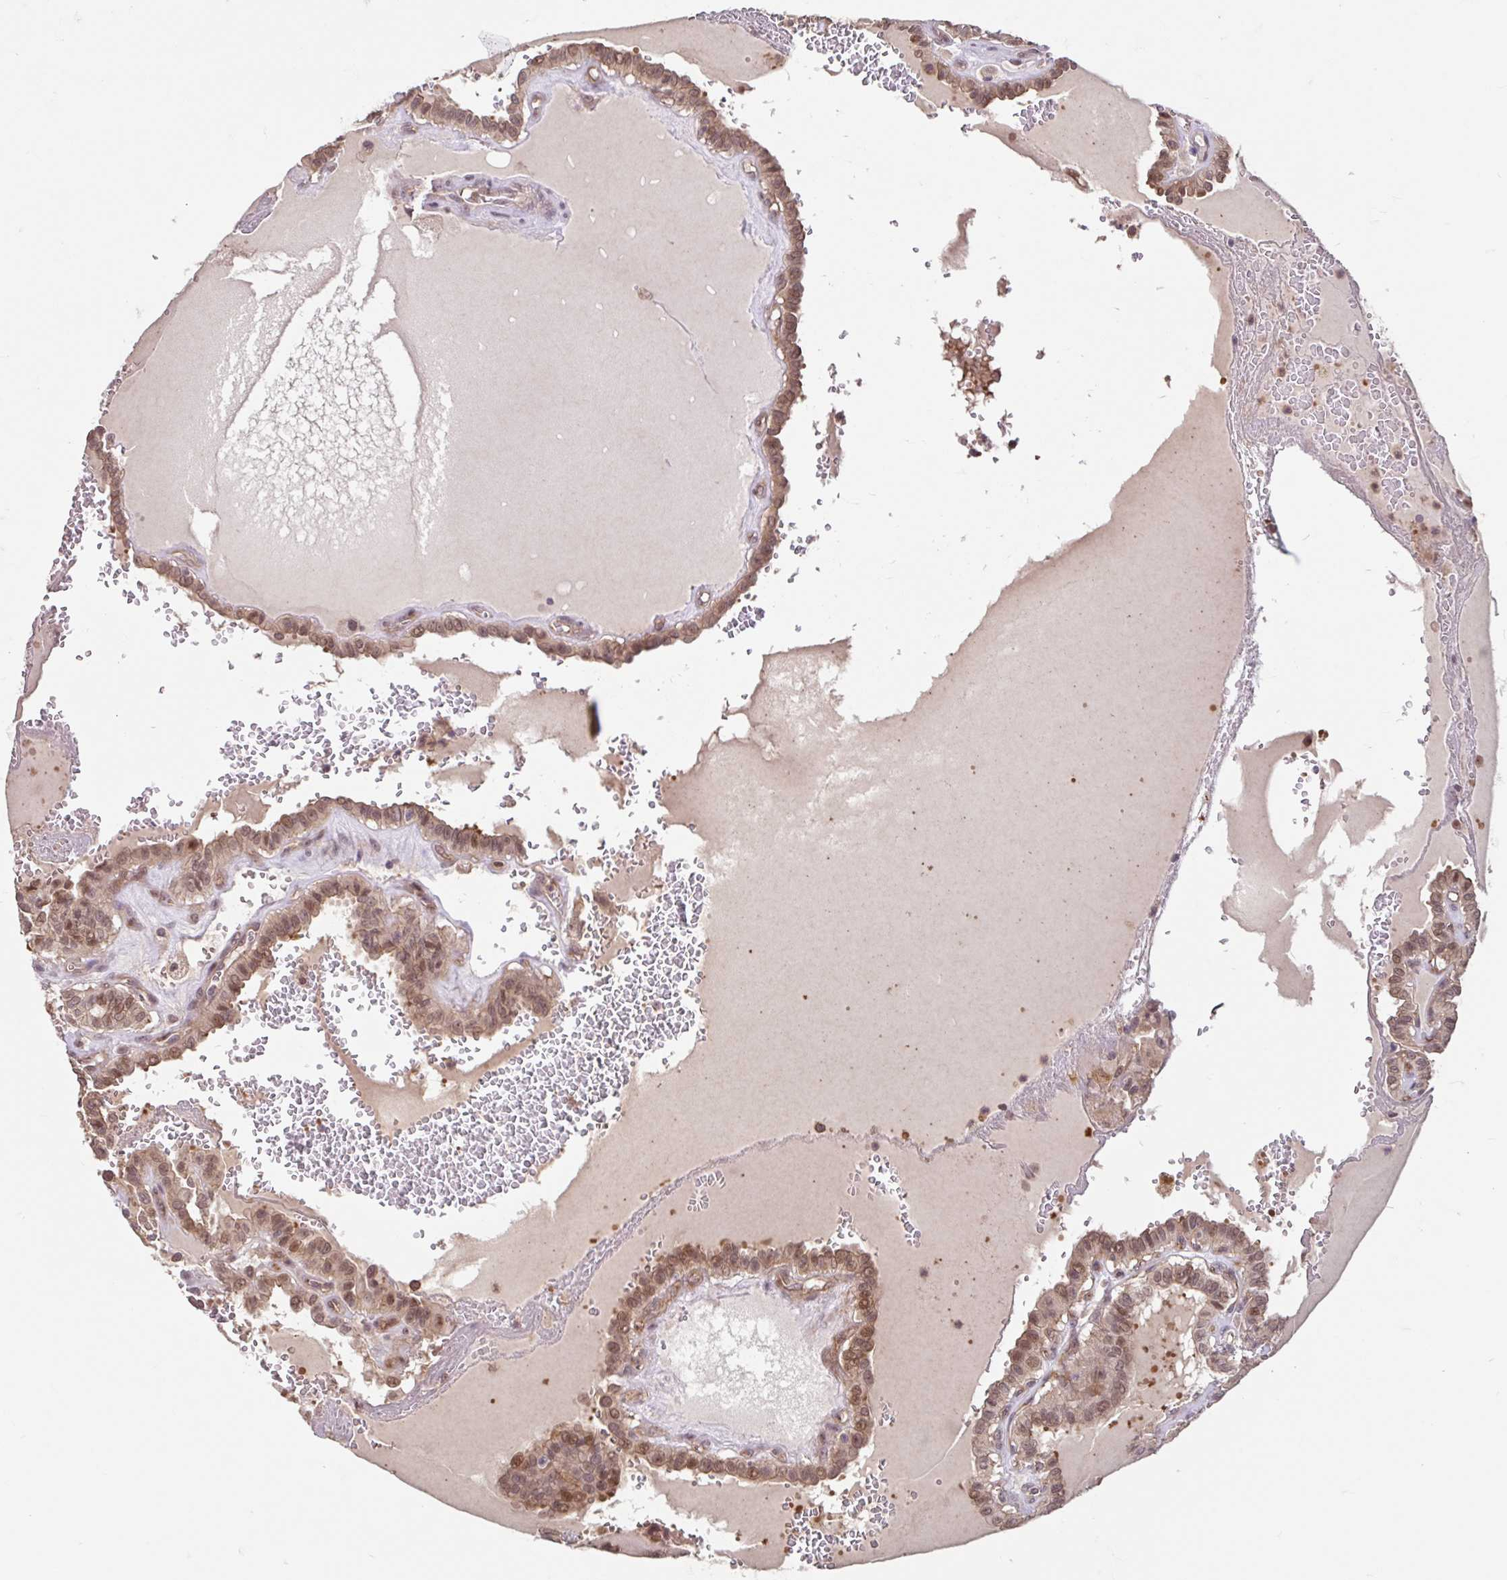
{"staining": {"intensity": "weak", "quantity": ">75%", "location": "cytoplasmic/membranous,nuclear"}, "tissue": "thyroid cancer", "cell_type": "Tumor cells", "image_type": "cancer", "snomed": [{"axis": "morphology", "description": "Papillary adenocarcinoma, NOS"}, {"axis": "topography", "description": "Thyroid gland"}], "caption": "Tumor cells show low levels of weak cytoplasmic/membranous and nuclear positivity in about >75% of cells in papillary adenocarcinoma (thyroid).", "gene": "STYXL1", "patient": {"sex": "female", "age": 21}}